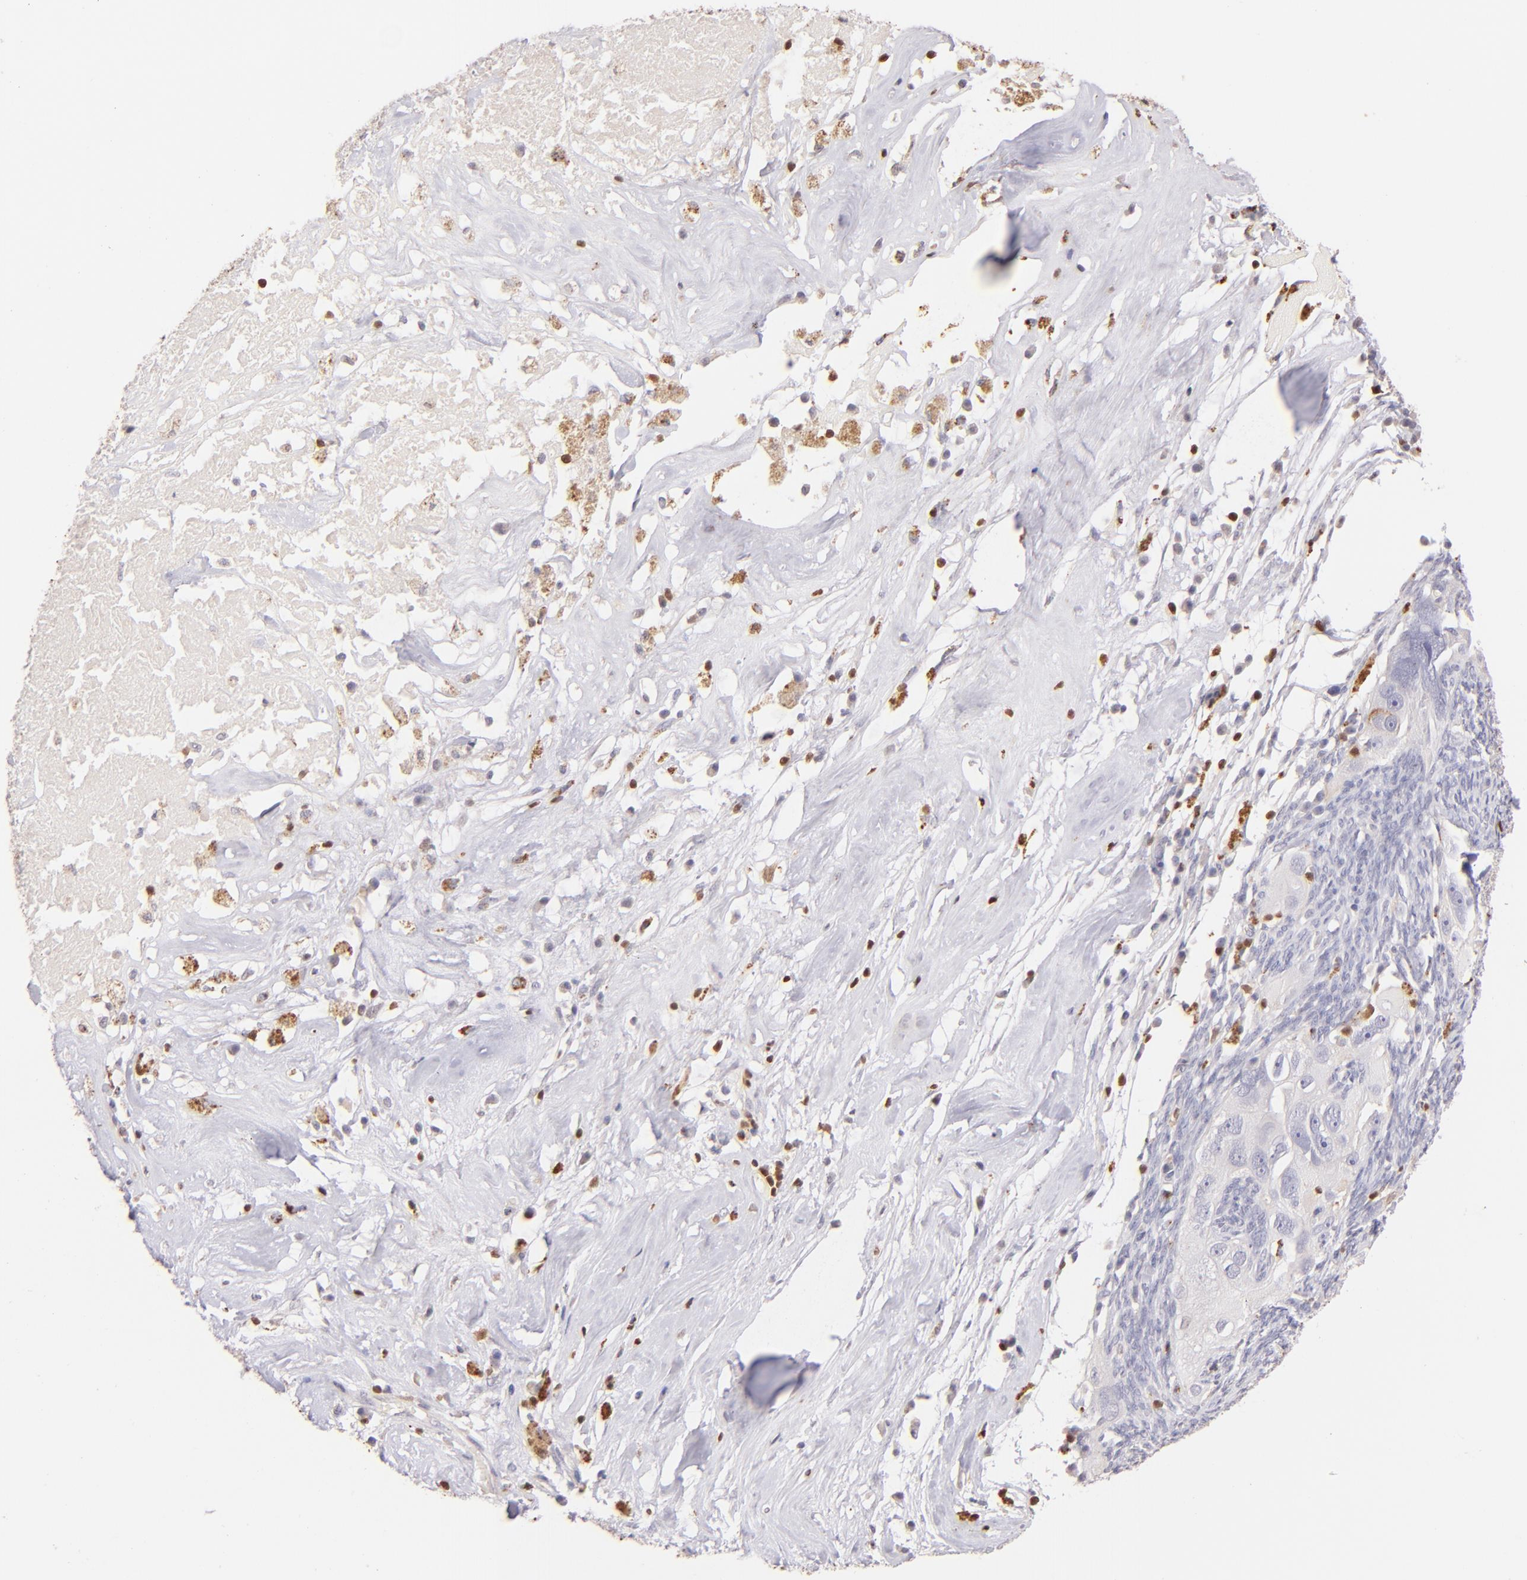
{"staining": {"intensity": "negative", "quantity": "none", "location": "none"}, "tissue": "ovarian cancer", "cell_type": "Tumor cells", "image_type": "cancer", "snomed": [{"axis": "morphology", "description": "Normal tissue, NOS"}, {"axis": "morphology", "description": "Cystadenocarcinoma, serous, NOS"}, {"axis": "topography", "description": "Ovary"}], "caption": "The immunohistochemistry (IHC) micrograph has no significant staining in tumor cells of ovarian cancer (serous cystadenocarcinoma) tissue. (Brightfield microscopy of DAB (3,3'-diaminobenzidine) immunohistochemistry at high magnification).", "gene": "ZAP70", "patient": {"sex": "female", "age": 62}}